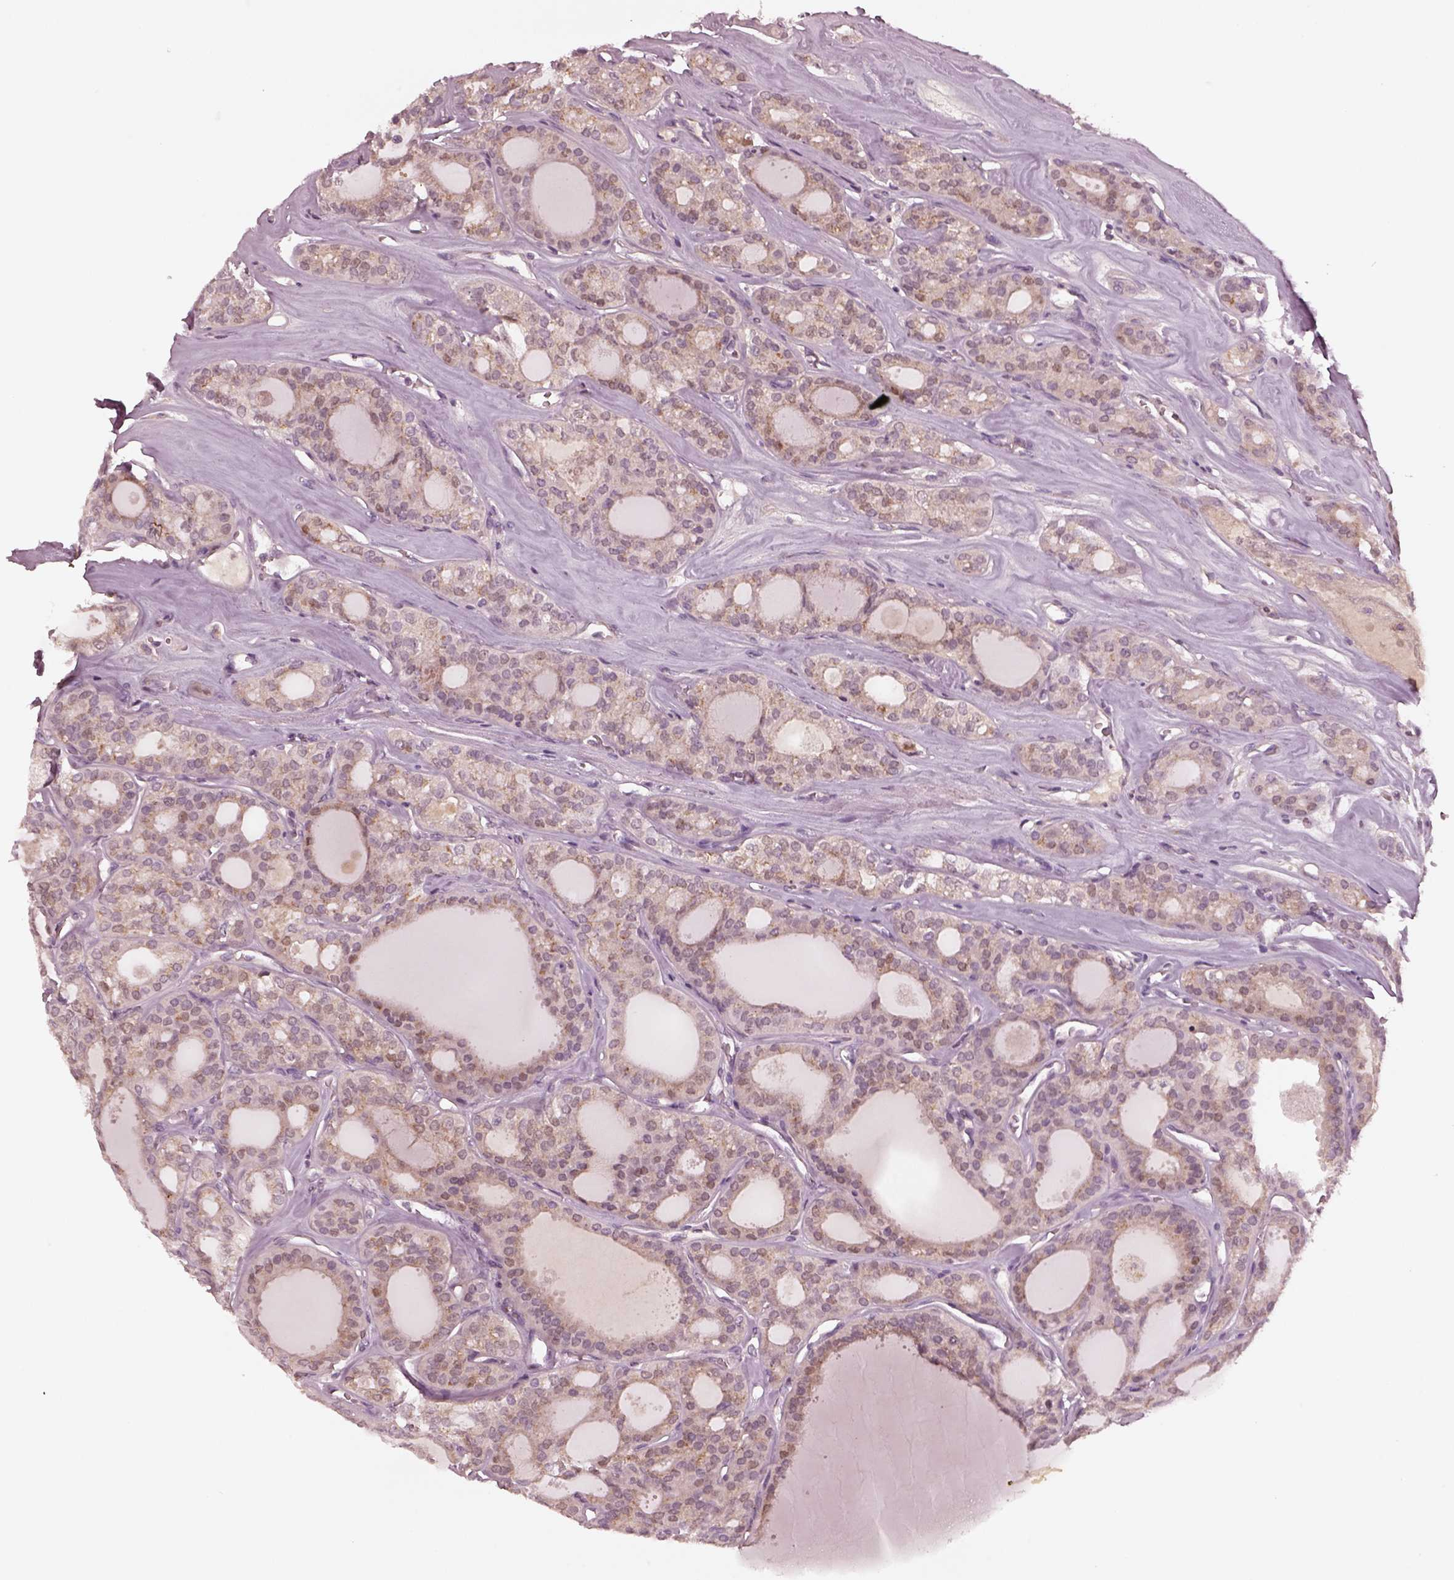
{"staining": {"intensity": "moderate", "quantity": "<25%", "location": "cytoplasmic/membranous"}, "tissue": "thyroid cancer", "cell_type": "Tumor cells", "image_type": "cancer", "snomed": [{"axis": "morphology", "description": "Follicular adenoma carcinoma, NOS"}, {"axis": "topography", "description": "Thyroid gland"}], "caption": "An image of follicular adenoma carcinoma (thyroid) stained for a protein exhibits moderate cytoplasmic/membranous brown staining in tumor cells.", "gene": "SDCBP2", "patient": {"sex": "male", "age": 75}}